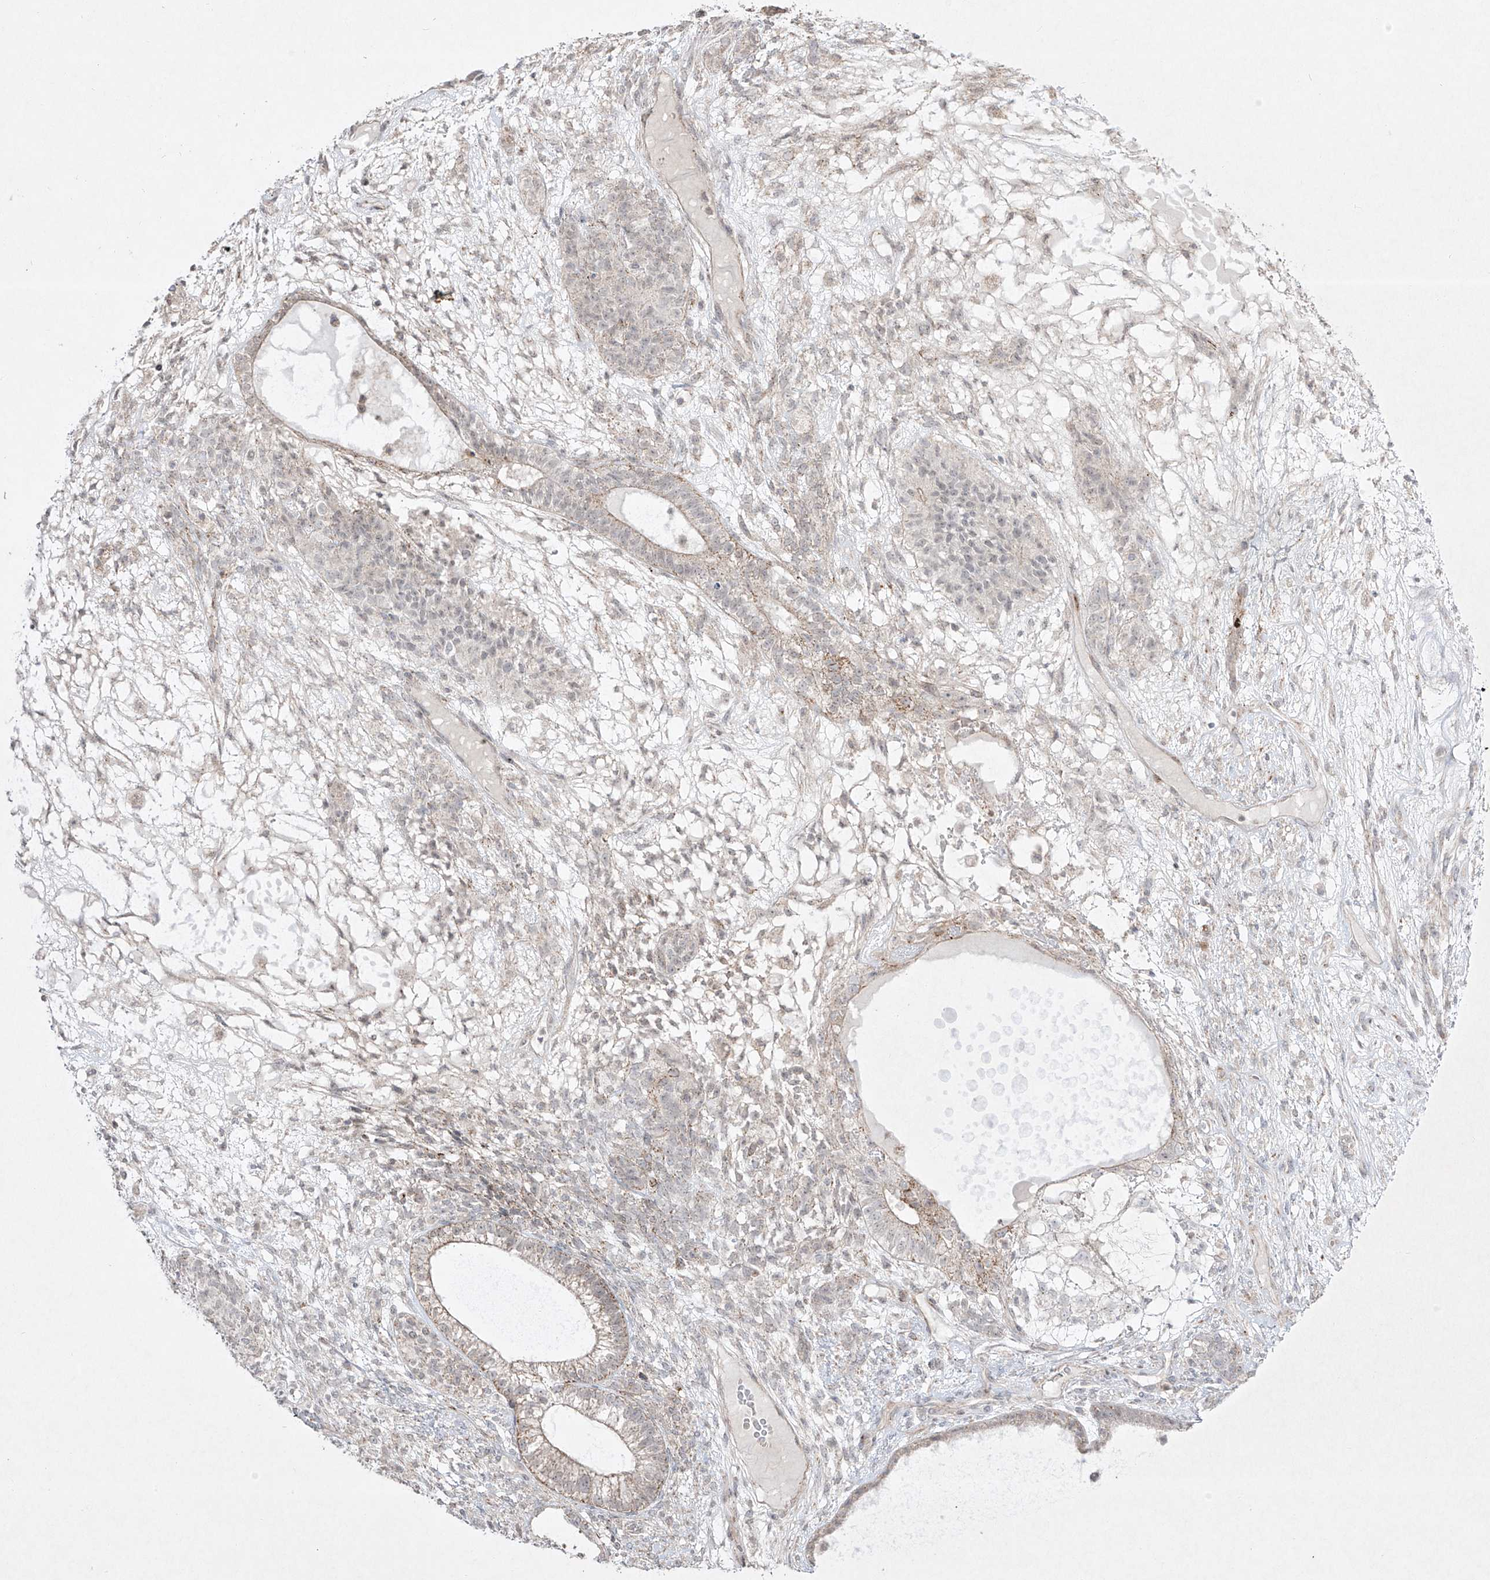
{"staining": {"intensity": "negative", "quantity": "none", "location": "none"}, "tissue": "testis cancer", "cell_type": "Tumor cells", "image_type": "cancer", "snomed": [{"axis": "morphology", "description": "Seminoma, NOS"}, {"axis": "morphology", "description": "Carcinoma, Embryonal, NOS"}, {"axis": "topography", "description": "Testis"}], "caption": "A histopathology image of testis seminoma stained for a protein displays no brown staining in tumor cells.", "gene": "KDM1B", "patient": {"sex": "male", "age": 28}}